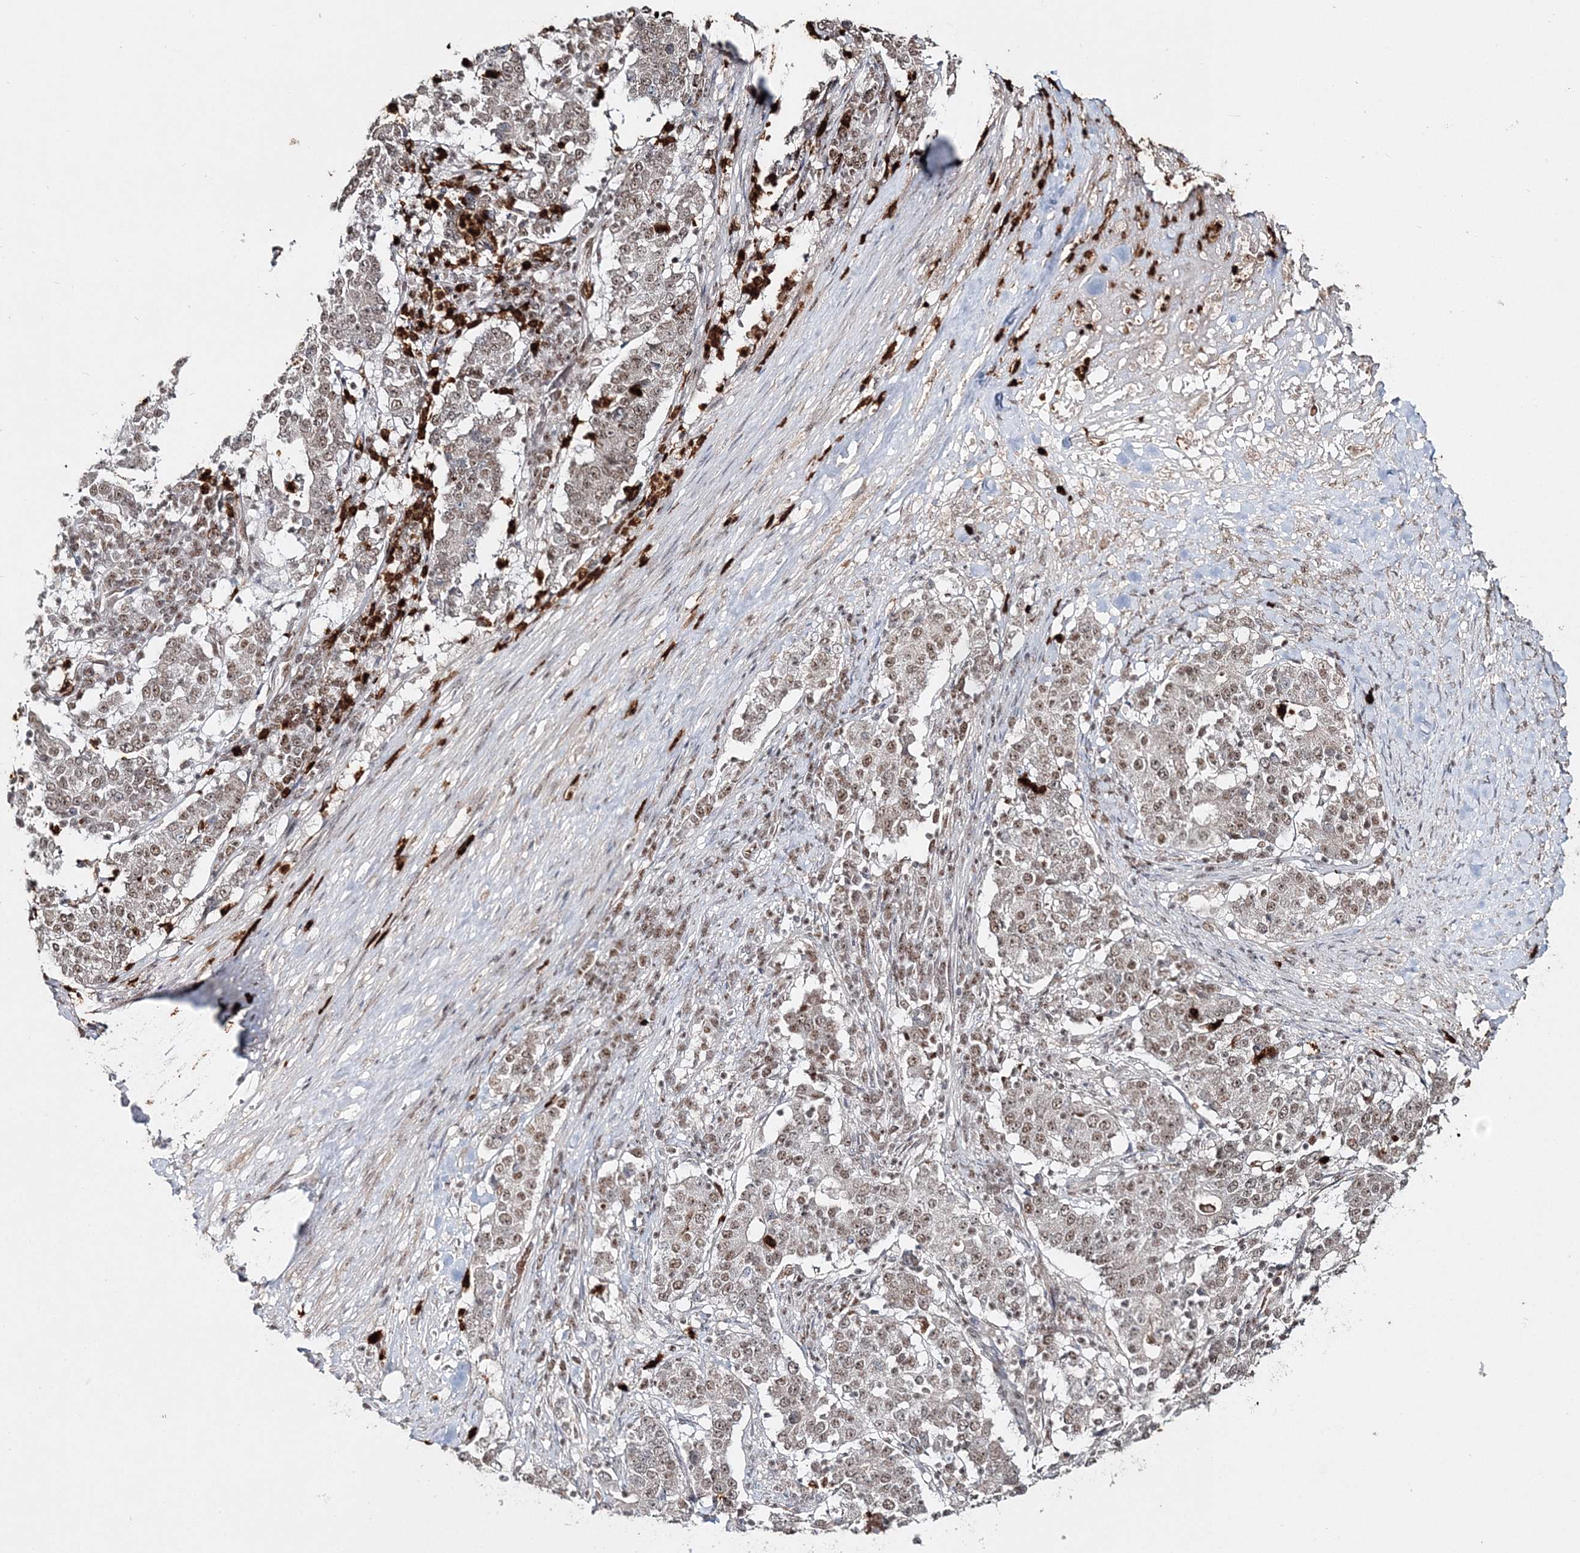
{"staining": {"intensity": "weak", "quantity": ">75%", "location": "nuclear"}, "tissue": "stomach cancer", "cell_type": "Tumor cells", "image_type": "cancer", "snomed": [{"axis": "morphology", "description": "Adenocarcinoma, NOS"}, {"axis": "topography", "description": "Stomach"}], "caption": "The micrograph reveals a brown stain indicating the presence of a protein in the nuclear of tumor cells in adenocarcinoma (stomach).", "gene": "QRICH1", "patient": {"sex": "male", "age": 59}}